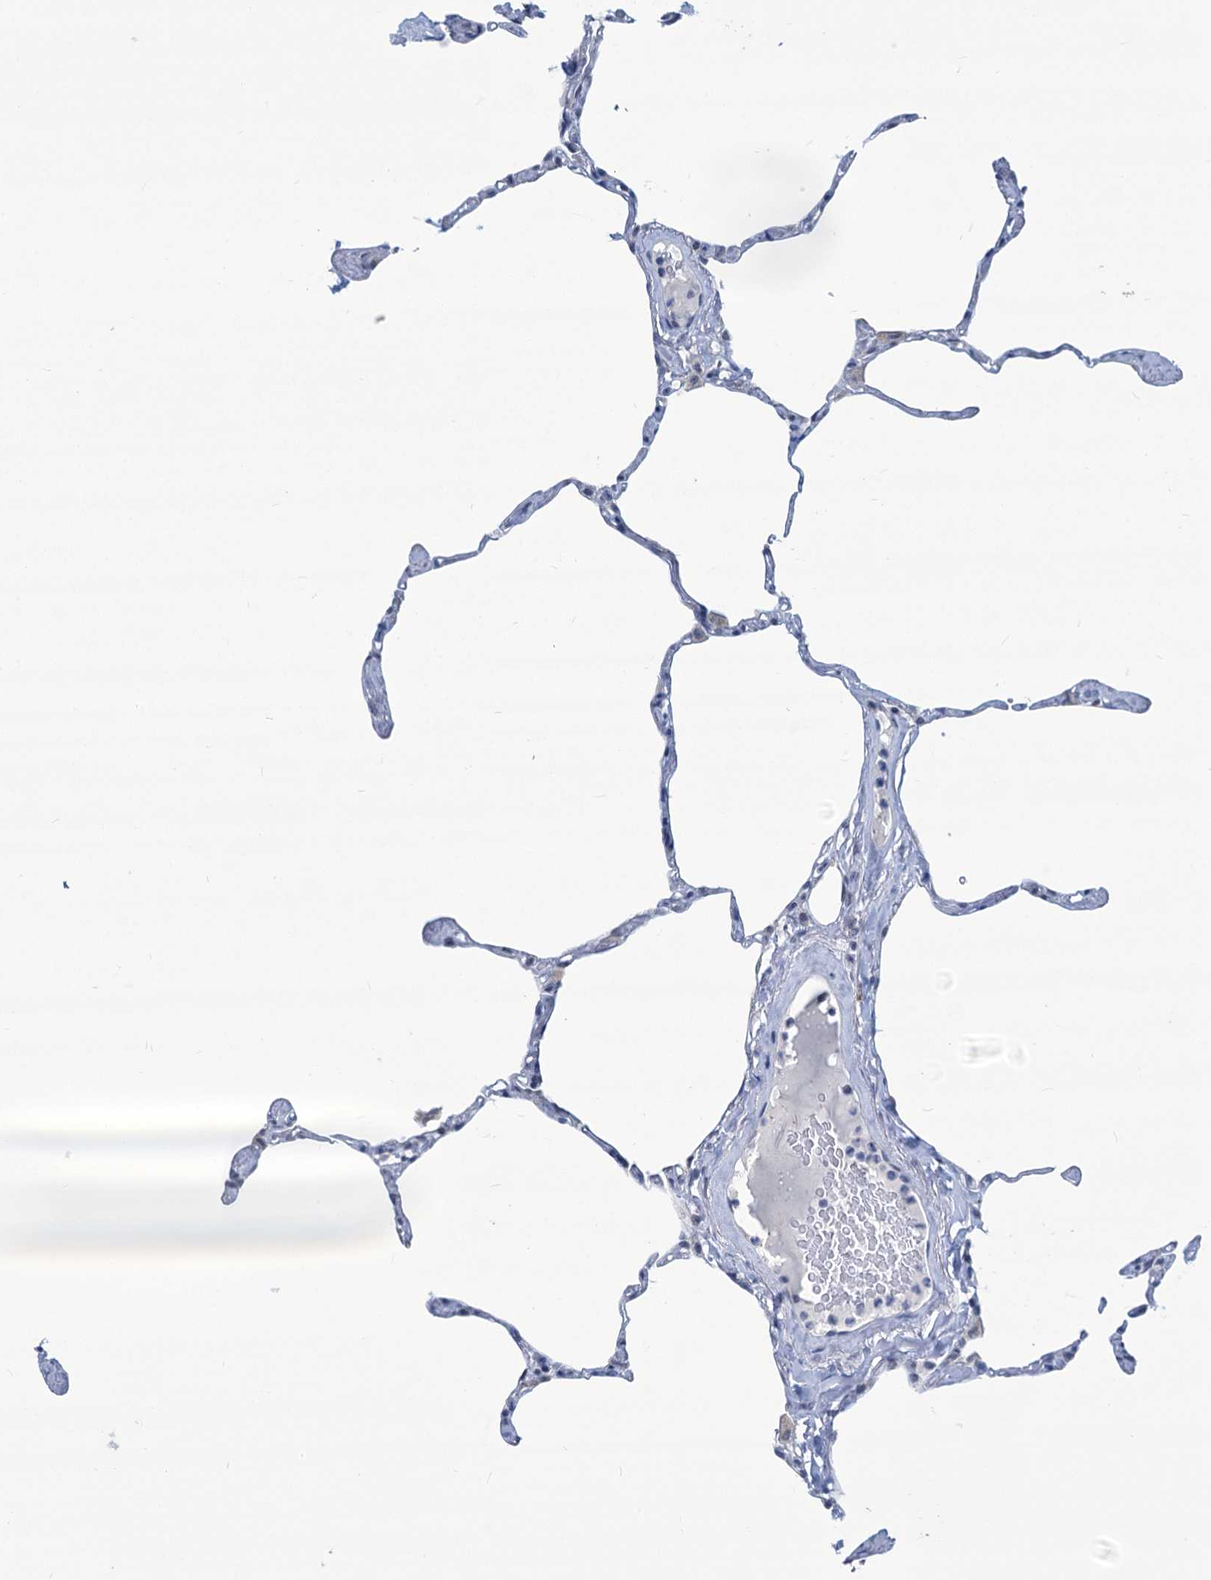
{"staining": {"intensity": "negative", "quantity": "none", "location": "none"}, "tissue": "lung", "cell_type": "Alveolar cells", "image_type": "normal", "snomed": [{"axis": "morphology", "description": "Normal tissue, NOS"}, {"axis": "topography", "description": "Lung"}], "caption": "Immunohistochemistry (IHC) of benign human lung exhibits no expression in alveolar cells.", "gene": "NEU3", "patient": {"sex": "male", "age": 65}}